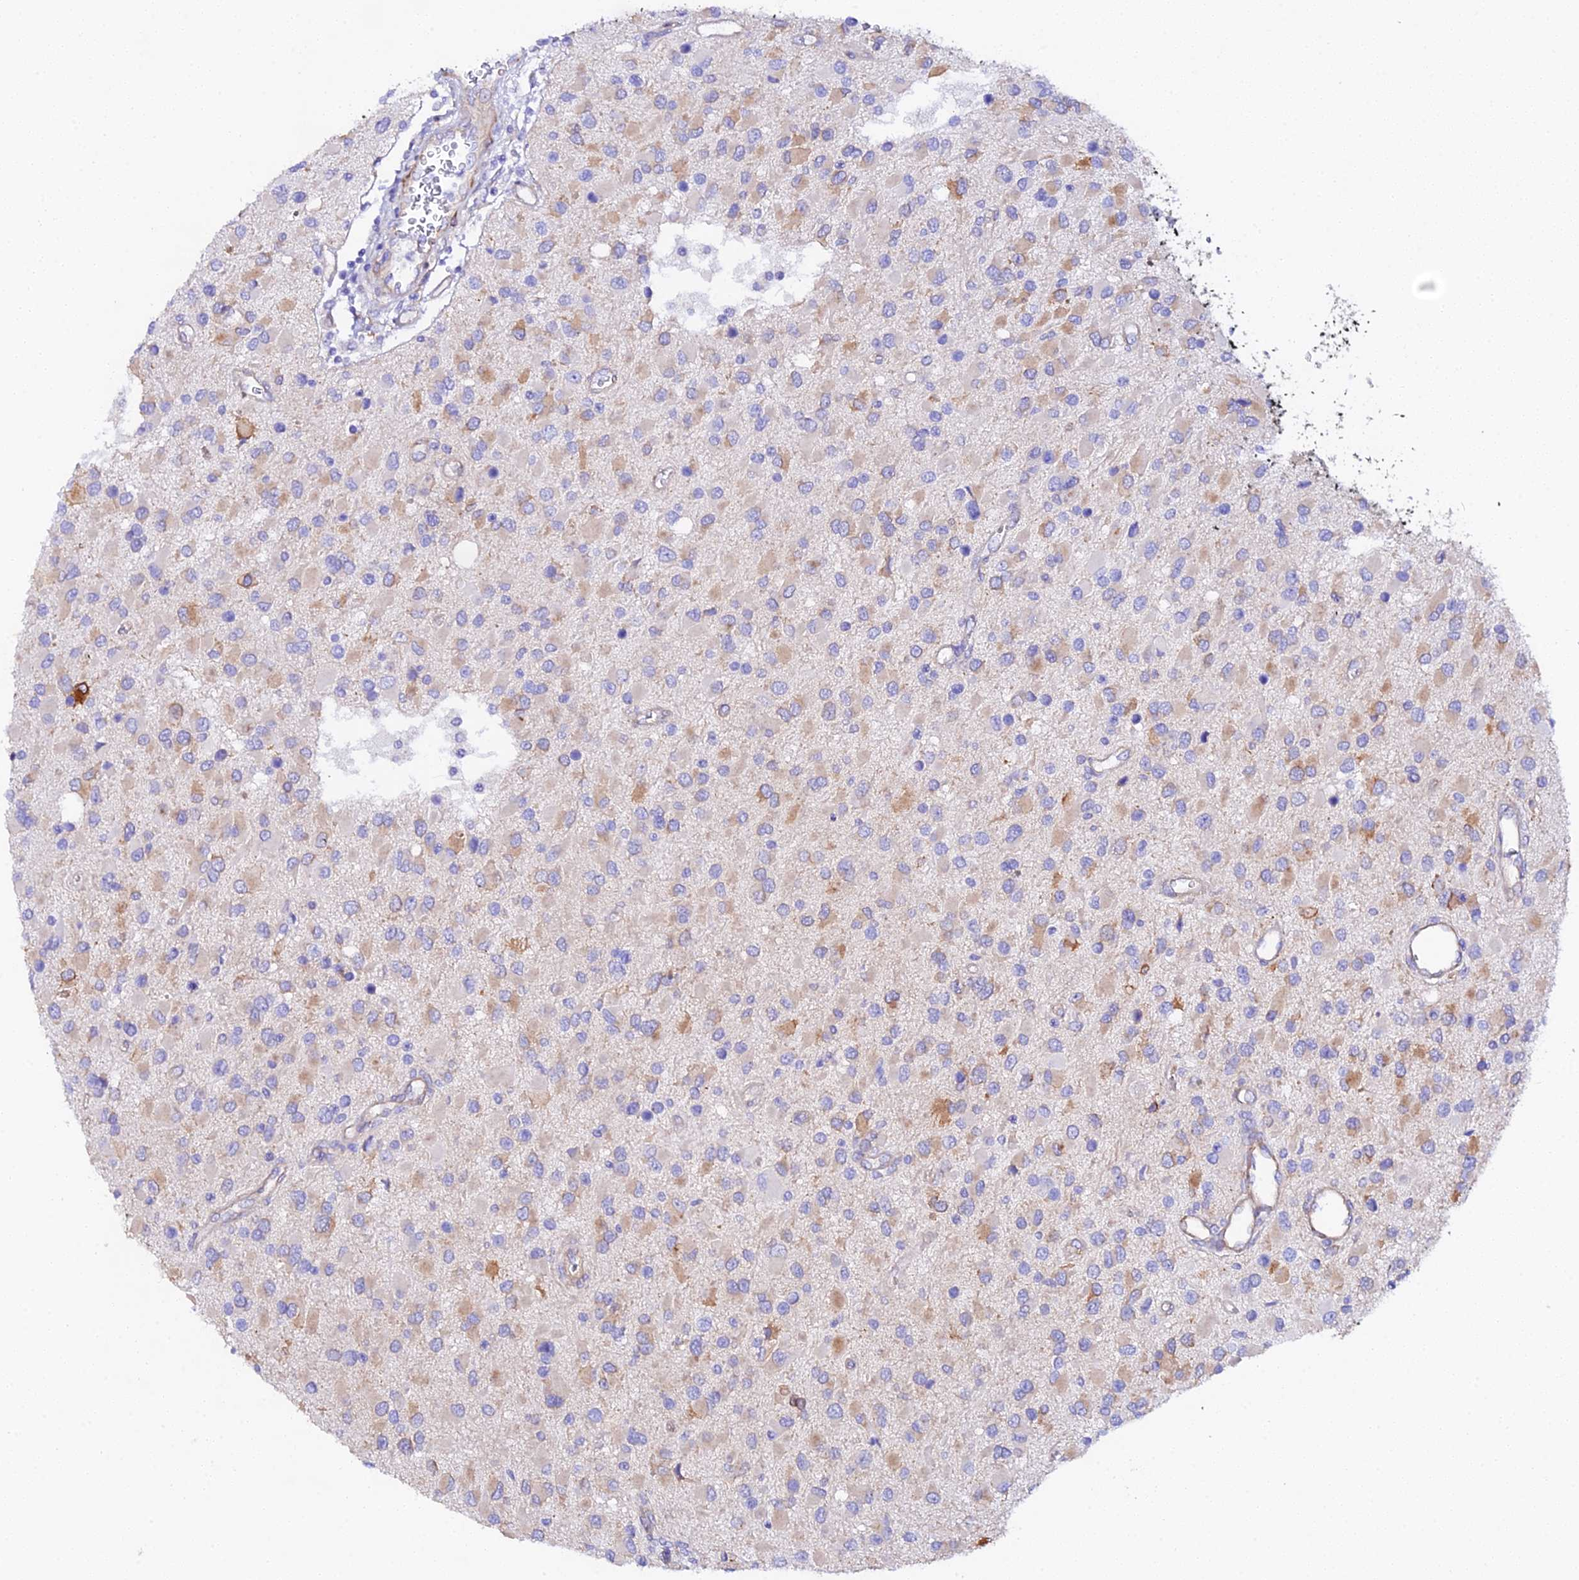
{"staining": {"intensity": "weak", "quantity": "<25%", "location": "cytoplasmic/membranous"}, "tissue": "glioma", "cell_type": "Tumor cells", "image_type": "cancer", "snomed": [{"axis": "morphology", "description": "Glioma, malignant, High grade"}, {"axis": "topography", "description": "Brain"}], "caption": "A micrograph of high-grade glioma (malignant) stained for a protein exhibits no brown staining in tumor cells.", "gene": "CFAP45", "patient": {"sex": "male", "age": 53}}